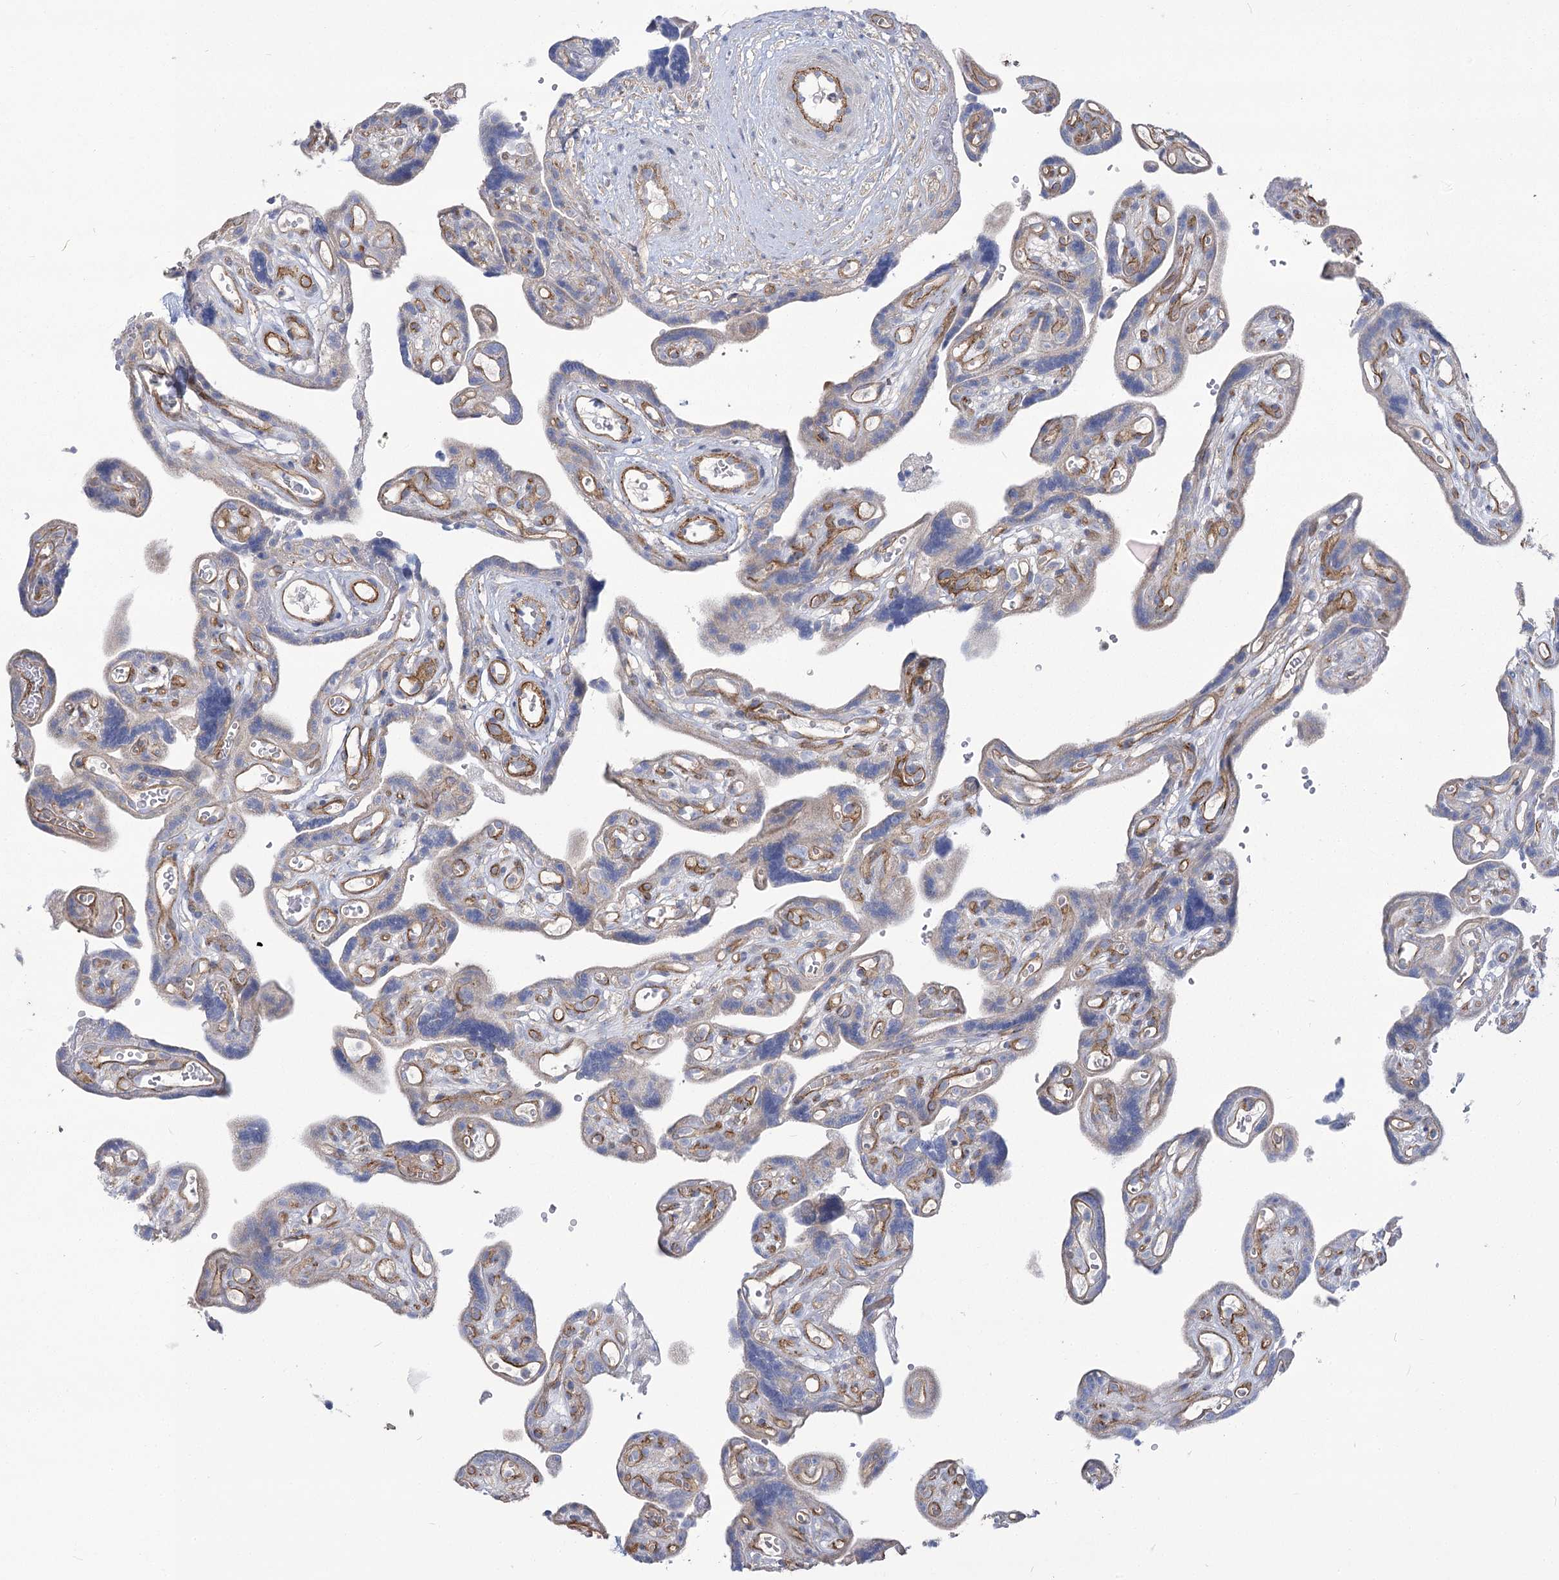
{"staining": {"intensity": "moderate", "quantity": ">75%", "location": "cytoplasmic/membranous"}, "tissue": "placenta", "cell_type": "Decidual cells", "image_type": "normal", "snomed": [{"axis": "morphology", "description": "Normal tissue, NOS"}, {"axis": "topography", "description": "Placenta"}], "caption": "This is an image of IHC staining of unremarkable placenta, which shows moderate staining in the cytoplasmic/membranous of decidual cells.", "gene": "RMDN2", "patient": {"sex": "female", "age": 30}}